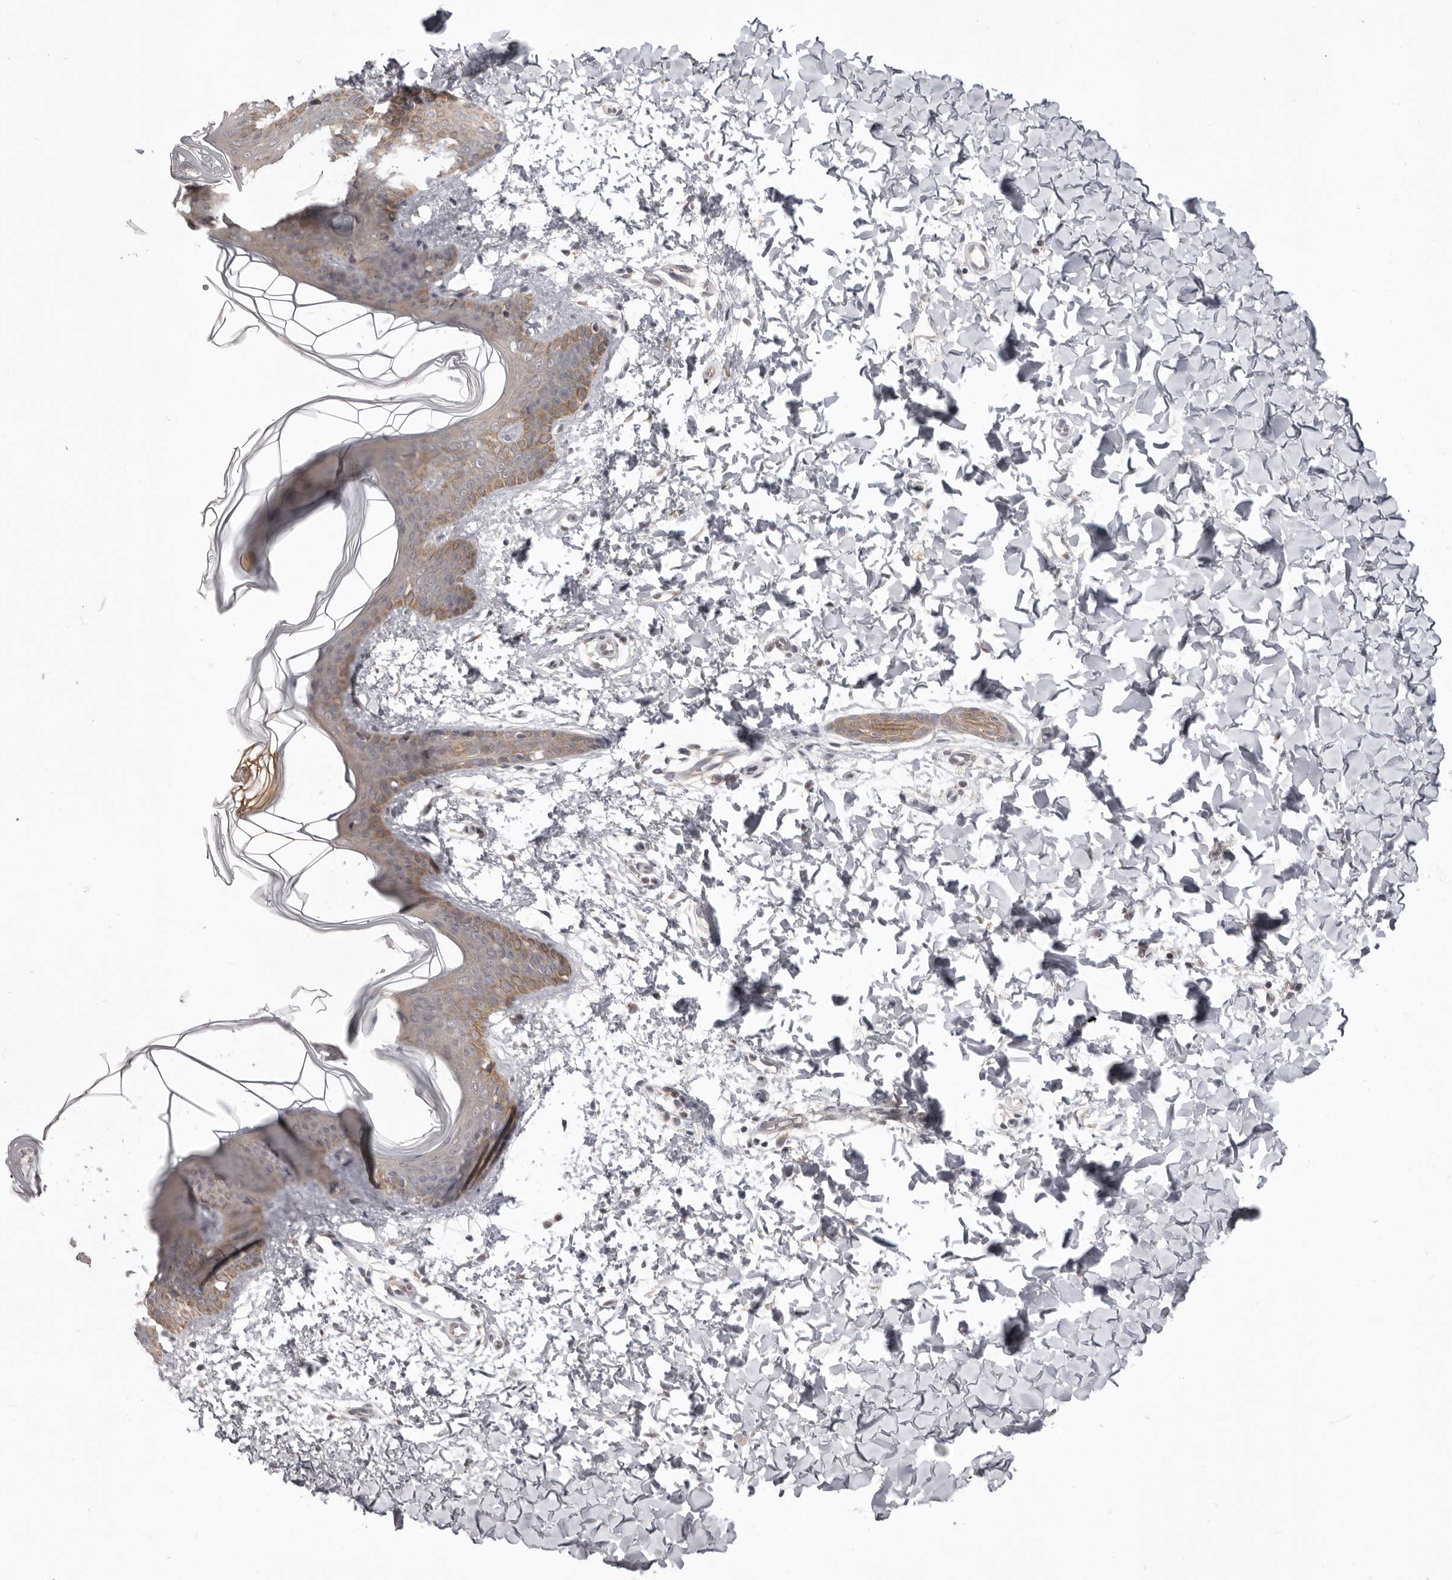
{"staining": {"intensity": "negative", "quantity": "none", "location": "none"}, "tissue": "skin", "cell_type": "Fibroblasts", "image_type": "normal", "snomed": [{"axis": "morphology", "description": "Normal tissue, NOS"}, {"axis": "topography", "description": "Skin"}], "caption": "A high-resolution histopathology image shows immunohistochemistry staining of normal skin, which demonstrates no significant expression in fibroblasts.", "gene": "NSUN4", "patient": {"sex": "female", "age": 17}}